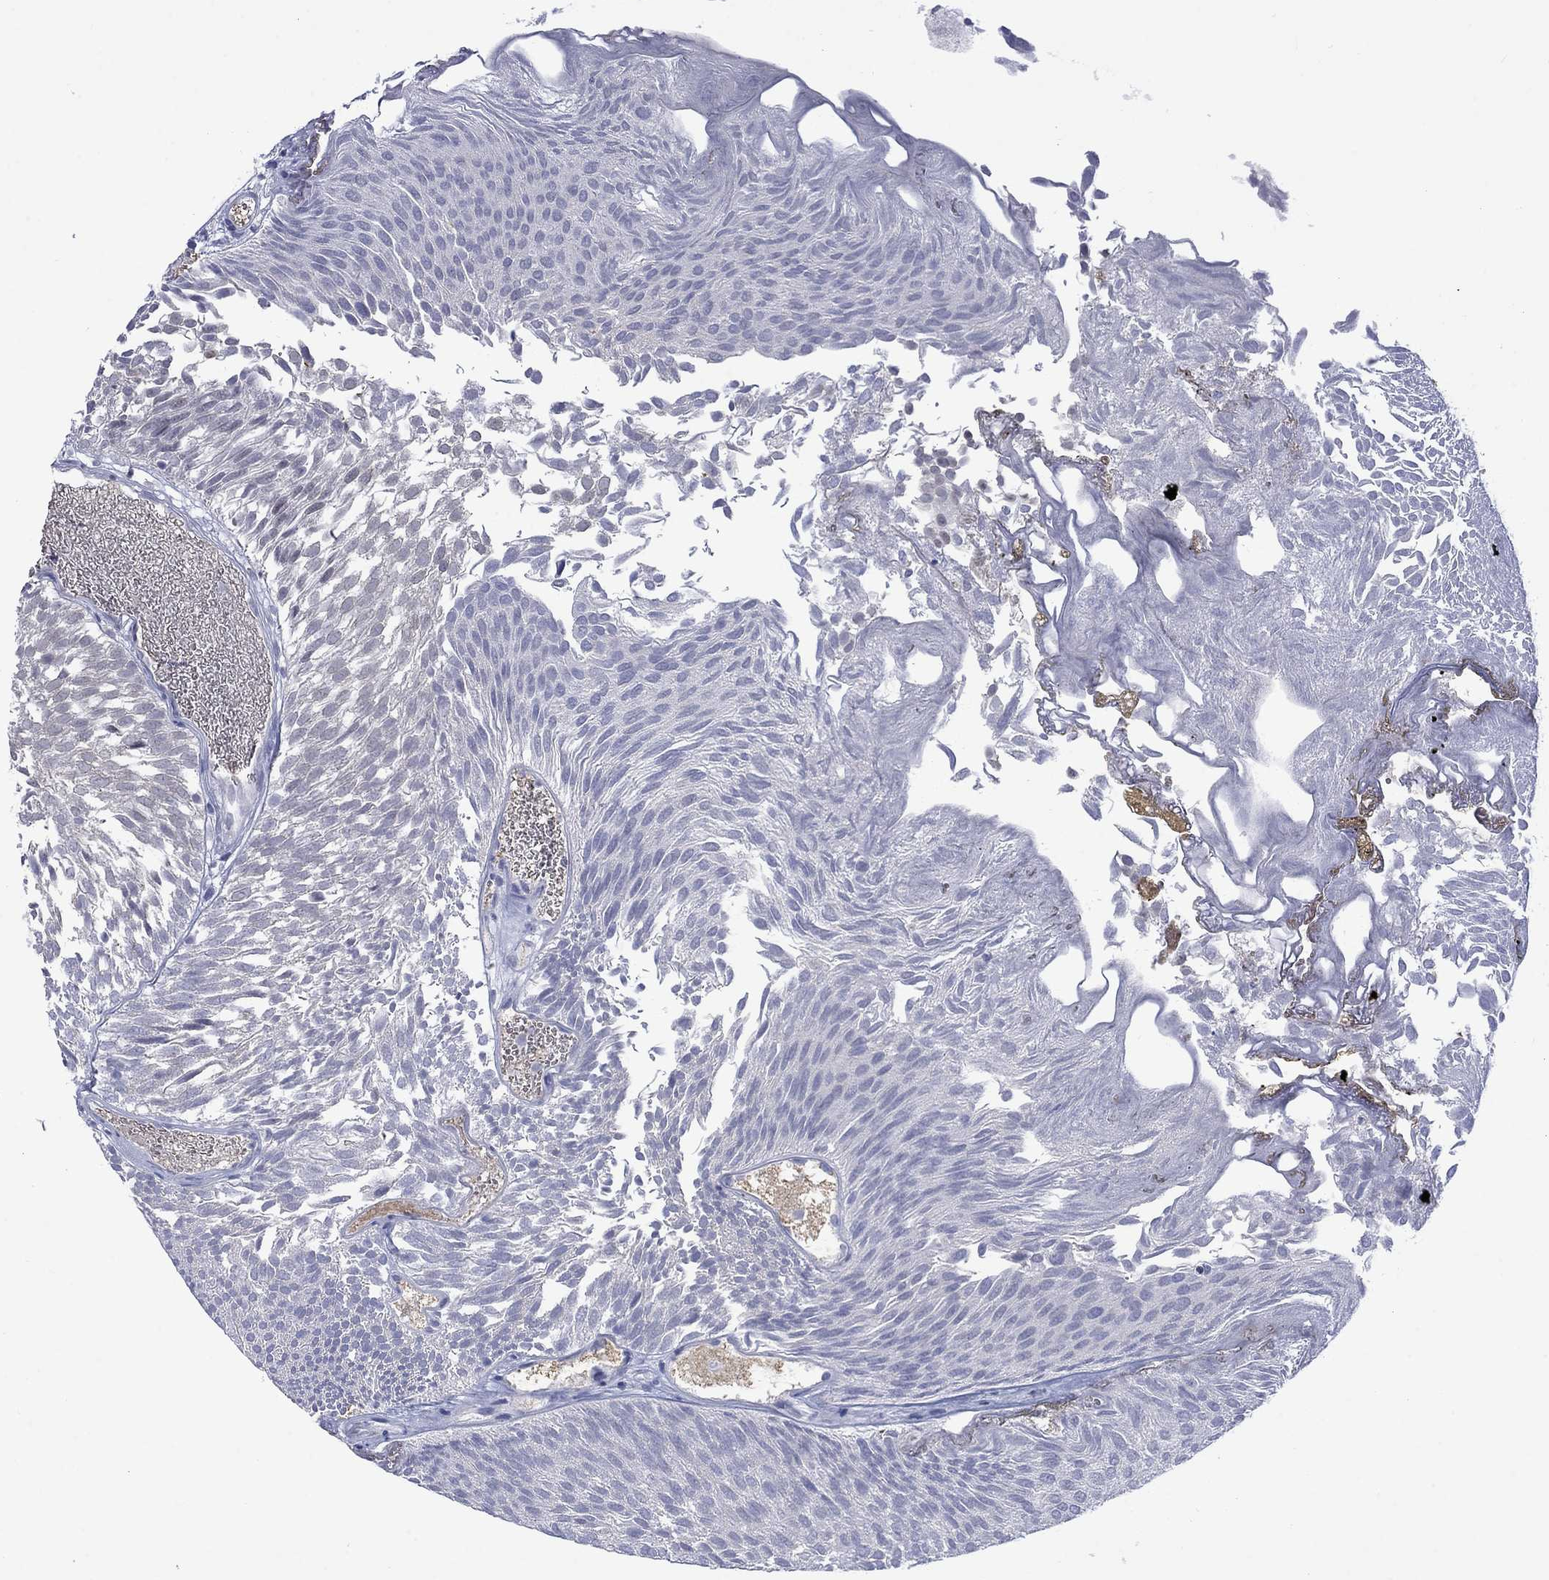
{"staining": {"intensity": "negative", "quantity": "none", "location": "none"}, "tissue": "urothelial cancer", "cell_type": "Tumor cells", "image_type": "cancer", "snomed": [{"axis": "morphology", "description": "Urothelial carcinoma, Low grade"}, {"axis": "topography", "description": "Urinary bladder"}], "caption": "IHC photomicrograph of neoplastic tissue: urothelial carcinoma (low-grade) stained with DAB (3,3'-diaminobenzidine) shows no significant protein expression in tumor cells.", "gene": "NSMF", "patient": {"sex": "male", "age": 52}}